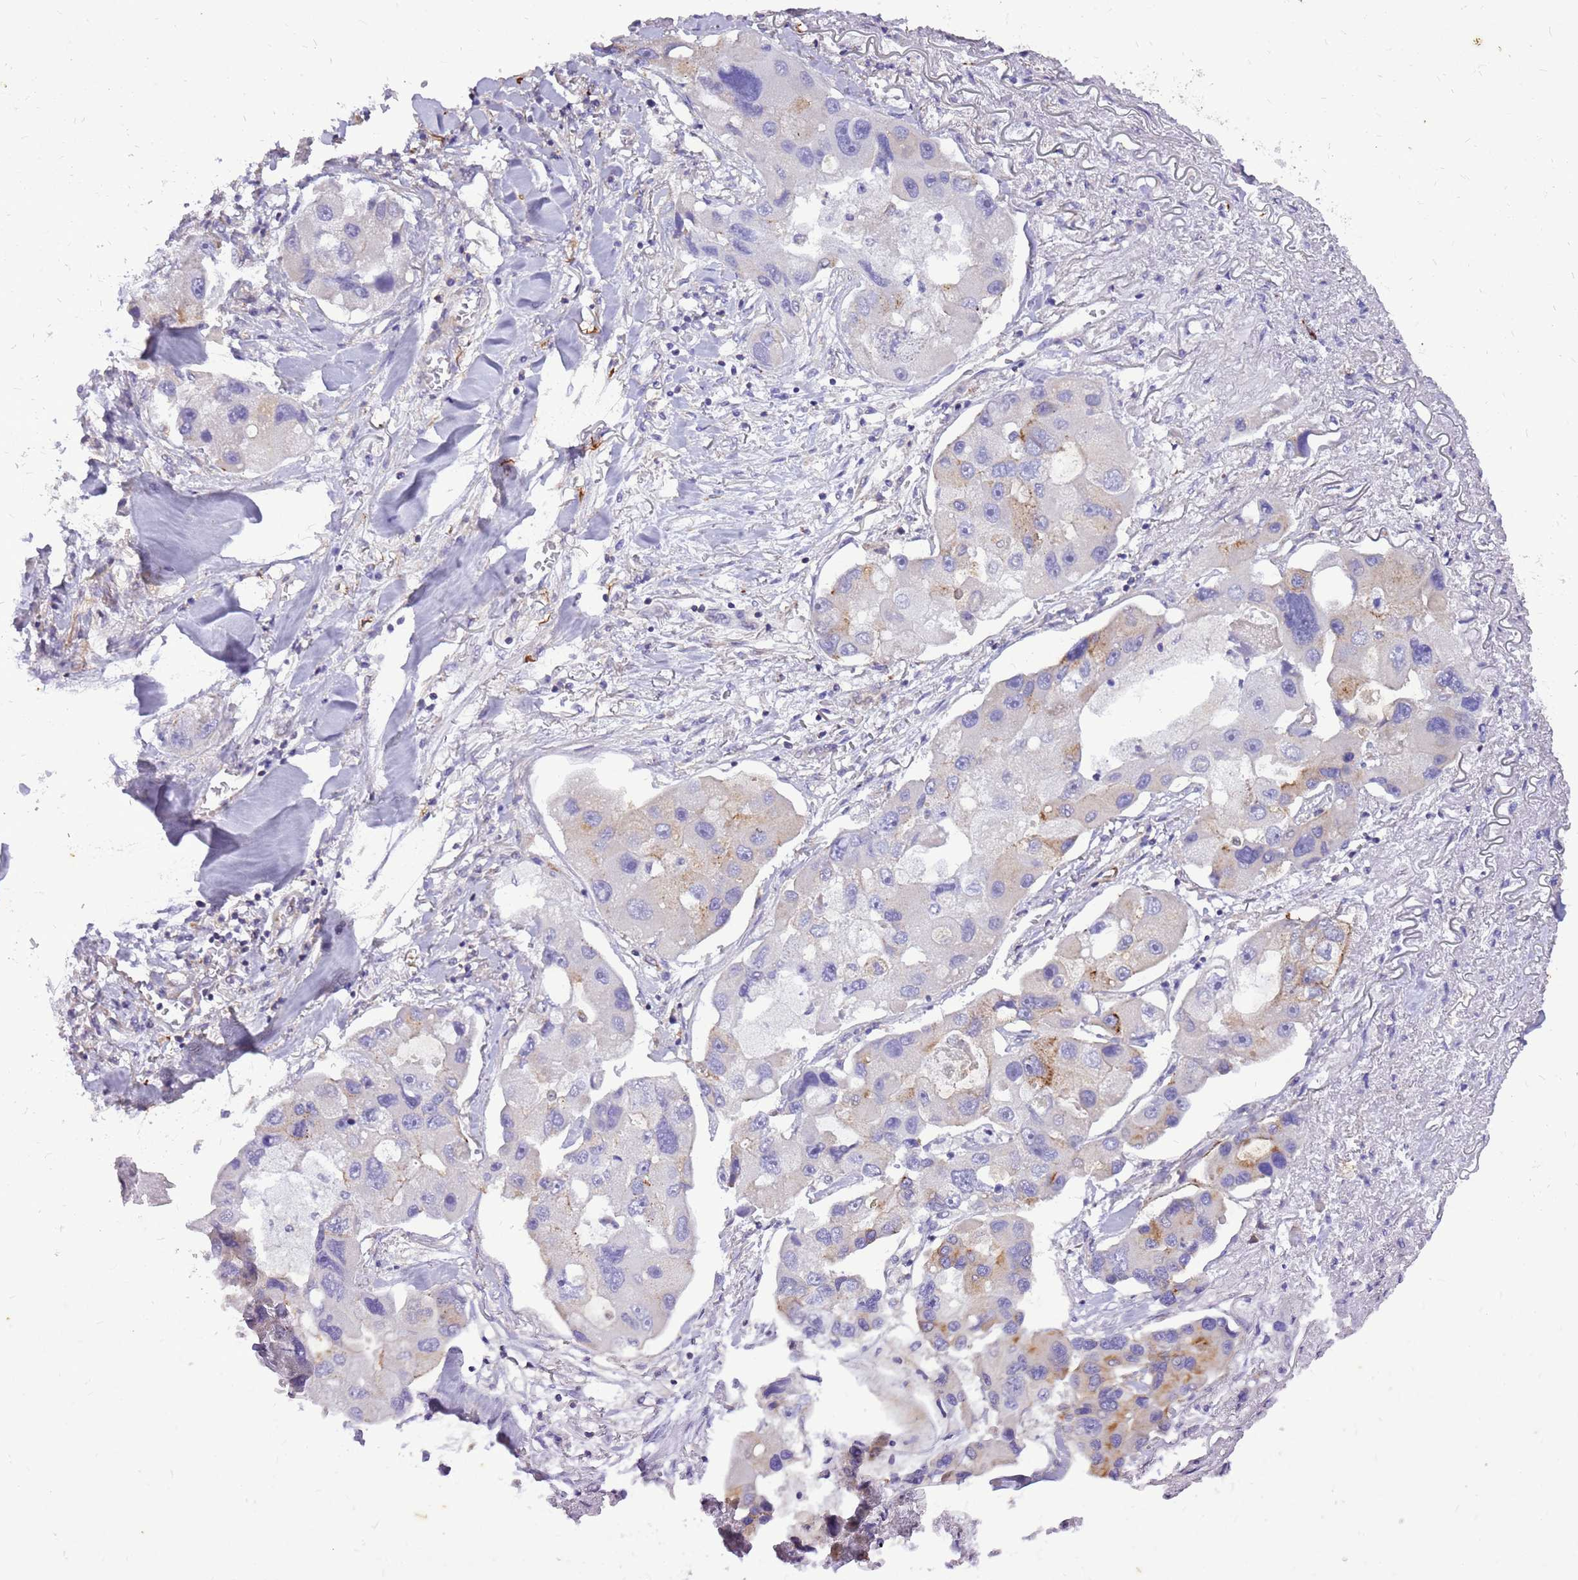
{"staining": {"intensity": "weak", "quantity": "<25%", "location": "cytoplasmic/membranous"}, "tissue": "lung cancer", "cell_type": "Tumor cells", "image_type": "cancer", "snomed": [{"axis": "morphology", "description": "Adenocarcinoma, NOS"}, {"axis": "topography", "description": "Lung"}], "caption": "Adenocarcinoma (lung) was stained to show a protein in brown. There is no significant expression in tumor cells.", "gene": "WDR90", "patient": {"sex": "female", "age": 54}}